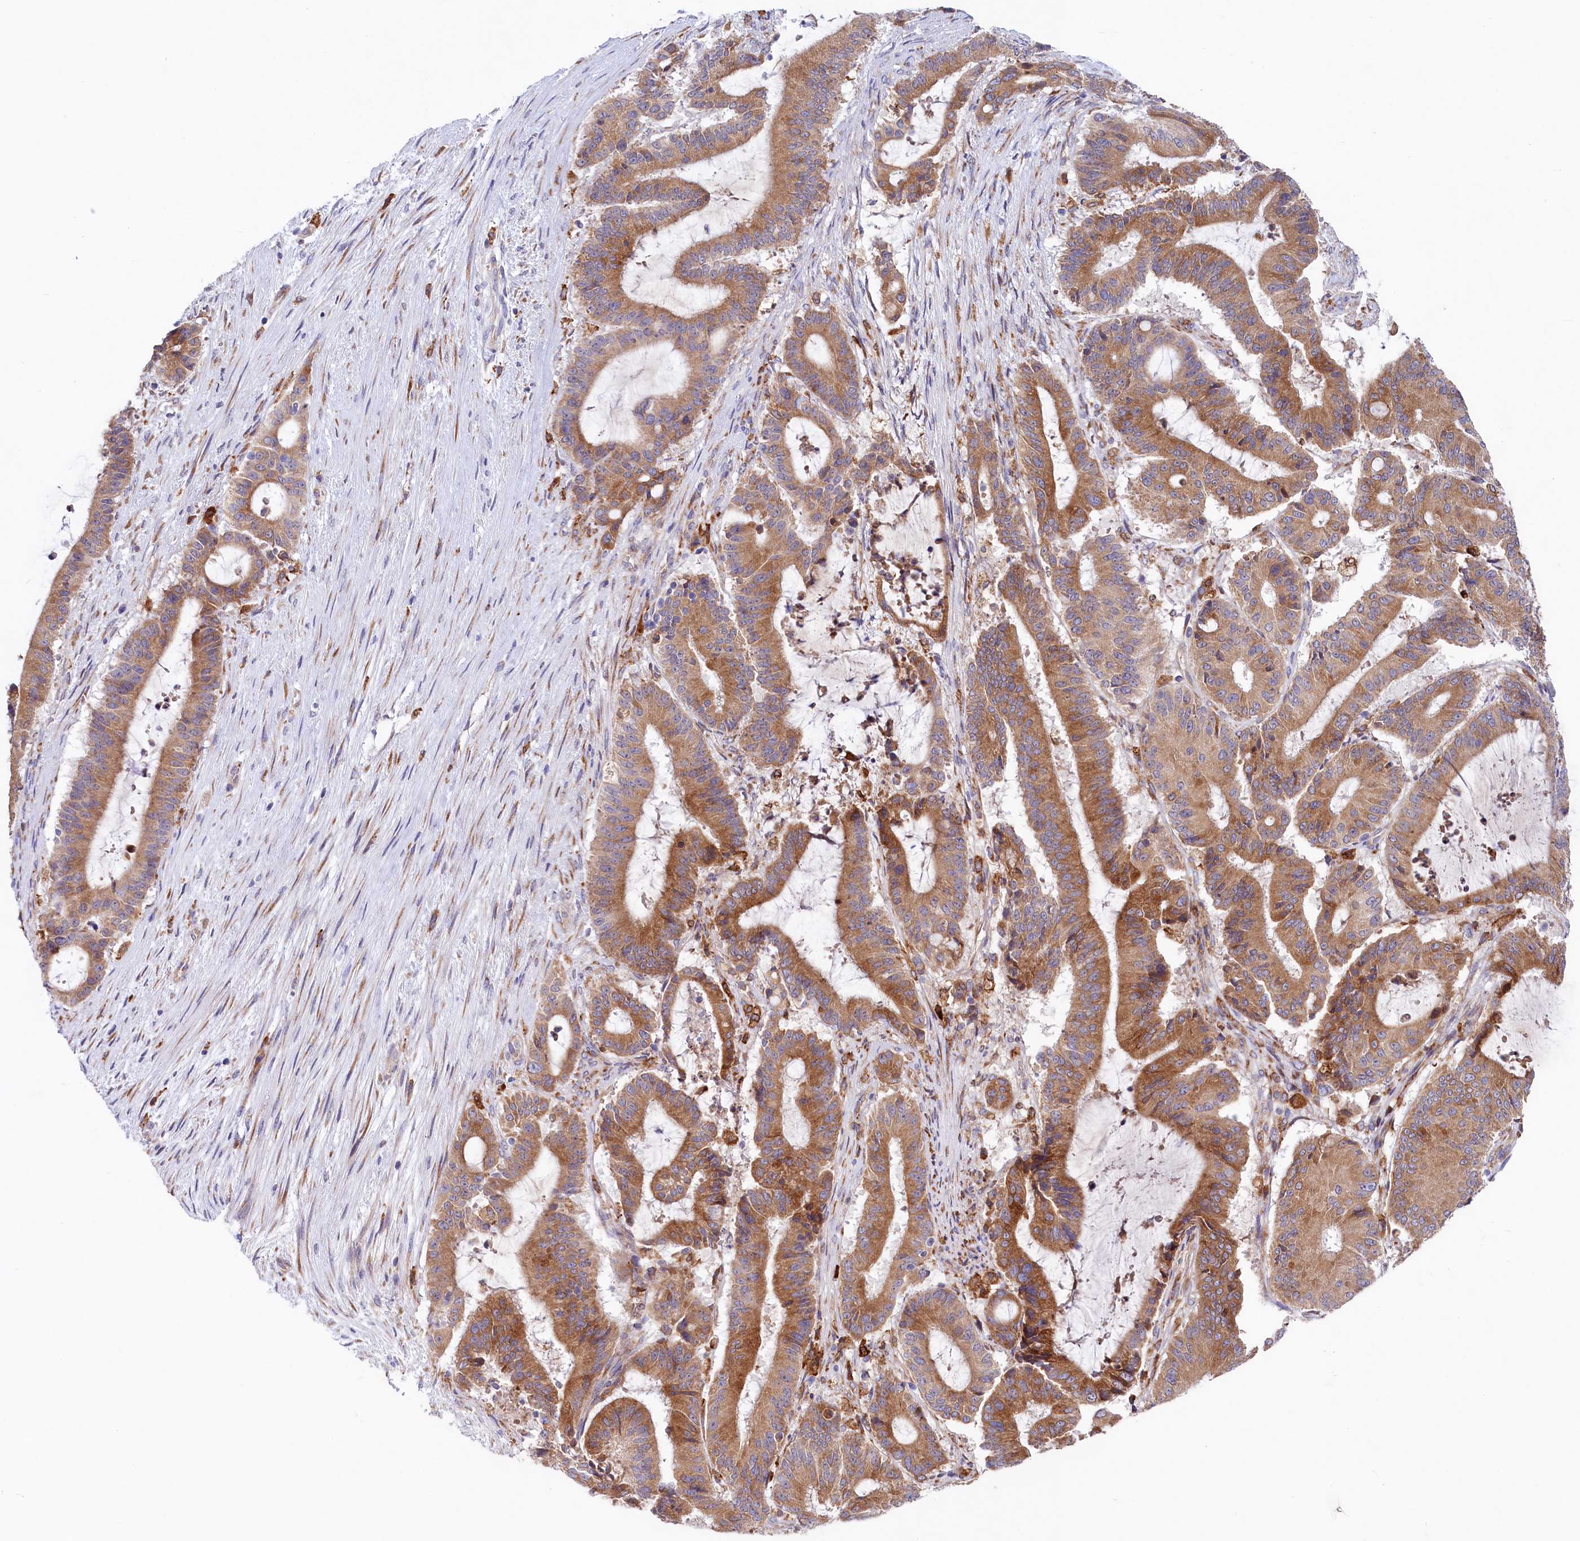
{"staining": {"intensity": "moderate", "quantity": ">75%", "location": "cytoplasmic/membranous"}, "tissue": "liver cancer", "cell_type": "Tumor cells", "image_type": "cancer", "snomed": [{"axis": "morphology", "description": "Normal tissue, NOS"}, {"axis": "morphology", "description": "Cholangiocarcinoma"}, {"axis": "topography", "description": "Liver"}, {"axis": "topography", "description": "Peripheral nerve tissue"}], "caption": "Cholangiocarcinoma (liver) stained with a brown dye reveals moderate cytoplasmic/membranous positive staining in approximately >75% of tumor cells.", "gene": "CHID1", "patient": {"sex": "female", "age": 73}}